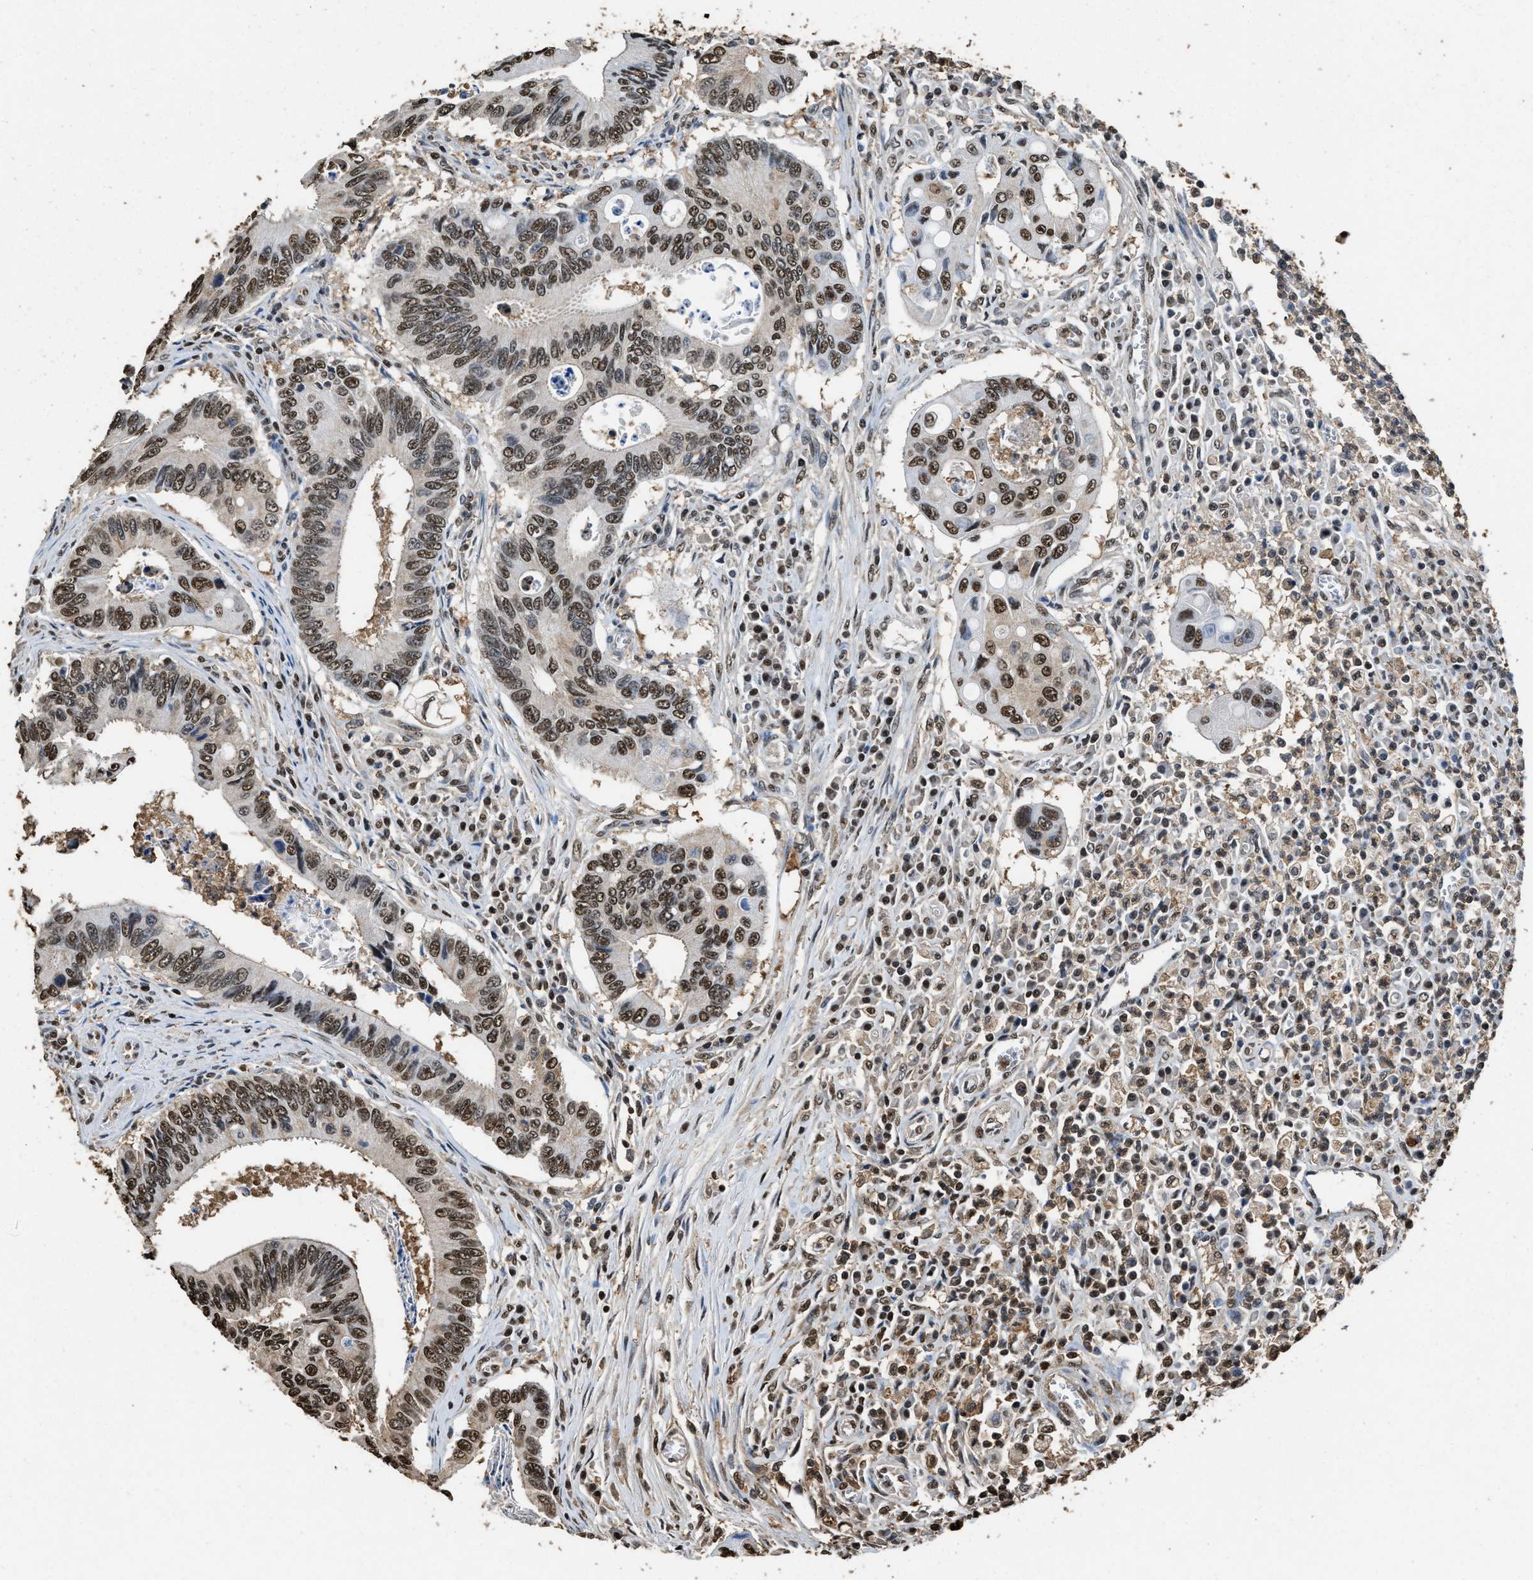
{"staining": {"intensity": "moderate", "quantity": ">75%", "location": "nuclear"}, "tissue": "colorectal cancer", "cell_type": "Tumor cells", "image_type": "cancer", "snomed": [{"axis": "morphology", "description": "Inflammation, NOS"}, {"axis": "morphology", "description": "Adenocarcinoma, NOS"}, {"axis": "topography", "description": "Colon"}], "caption": "Immunohistochemical staining of human colorectal cancer exhibits medium levels of moderate nuclear protein expression in about >75% of tumor cells.", "gene": "GAPDH", "patient": {"sex": "male", "age": 72}}